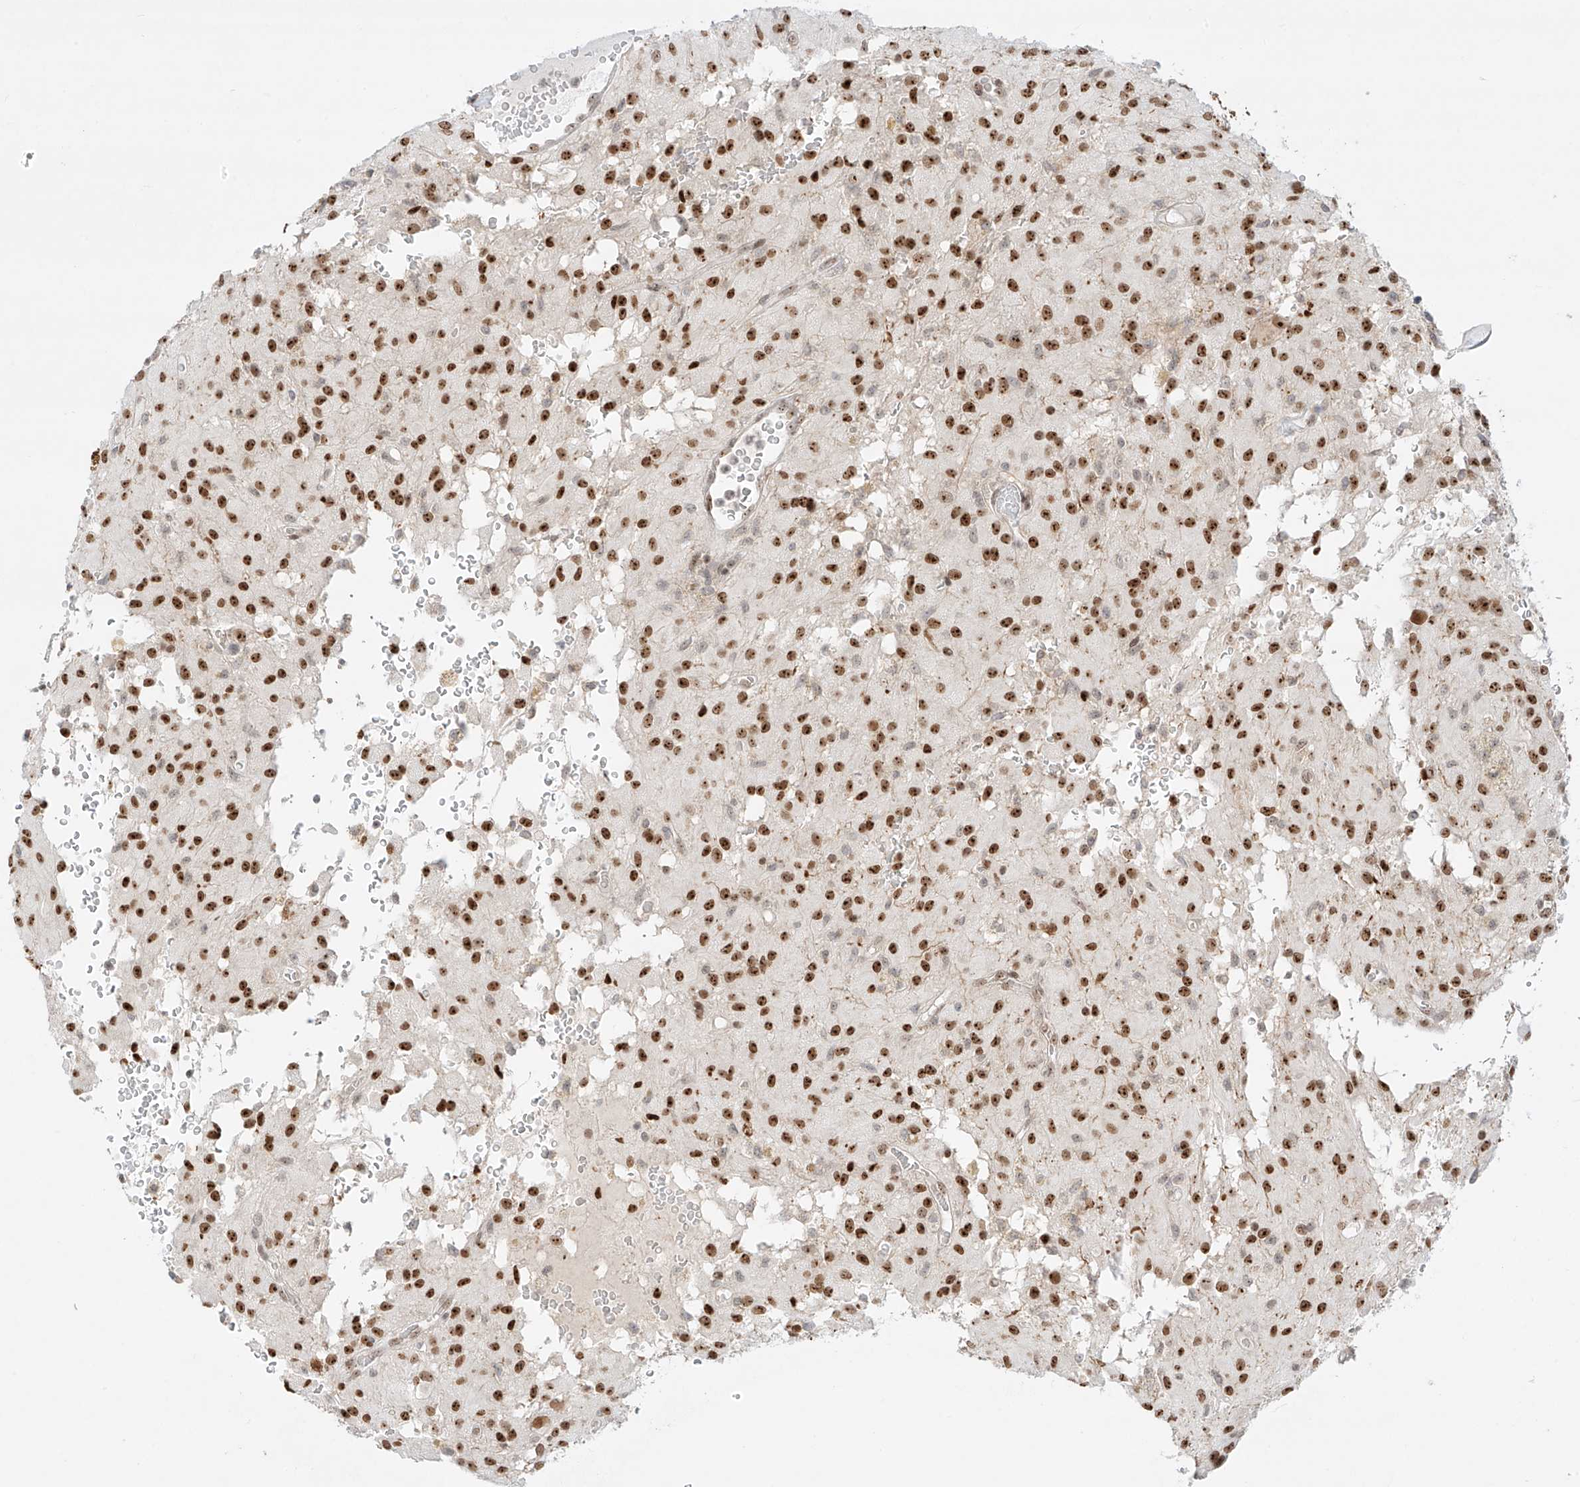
{"staining": {"intensity": "moderate", "quantity": ">75%", "location": "cytoplasmic/membranous,nuclear"}, "tissue": "glioma", "cell_type": "Tumor cells", "image_type": "cancer", "snomed": [{"axis": "morphology", "description": "Glioma, malignant, High grade"}, {"axis": "topography", "description": "Brain"}], "caption": "The photomicrograph exhibits immunohistochemical staining of glioma. There is moderate cytoplasmic/membranous and nuclear expression is seen in about >75% of tumor cells.", "gene": "ZNF512", "patient": {"sex": "female", "age": 59}}